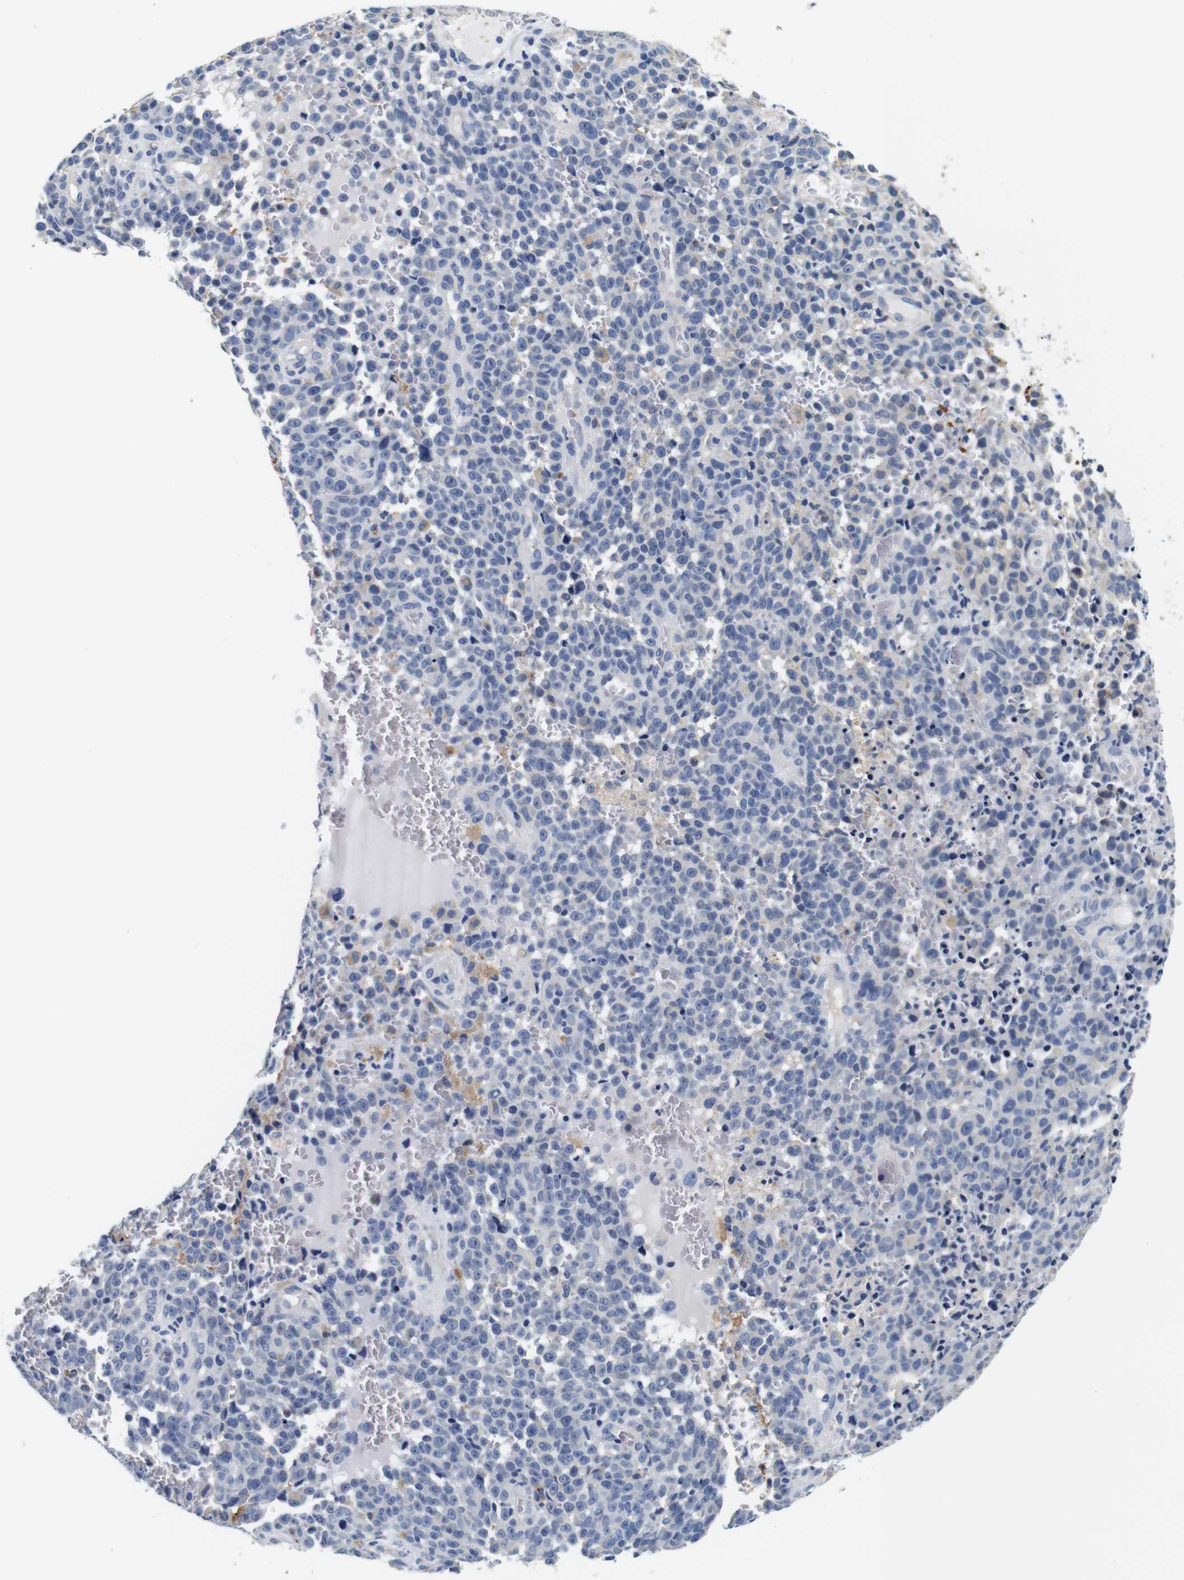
{"staining": {"intensity": "negative", "quantity": "none", "location": "none"}, "tissue": "melanoma", "cell_type": "Tumor cells", "image_type": "cancer", "snomed": [{"axis": "morphology", "description": "Malignant melanoma, NOS"}, {"axis": "topography", "description": "Skin"}], "caption": "An image of human melanoma is negative for staining in tumor cells.", "gene": "GP1BA", "patient": {"sex": "female", "age": 82}}